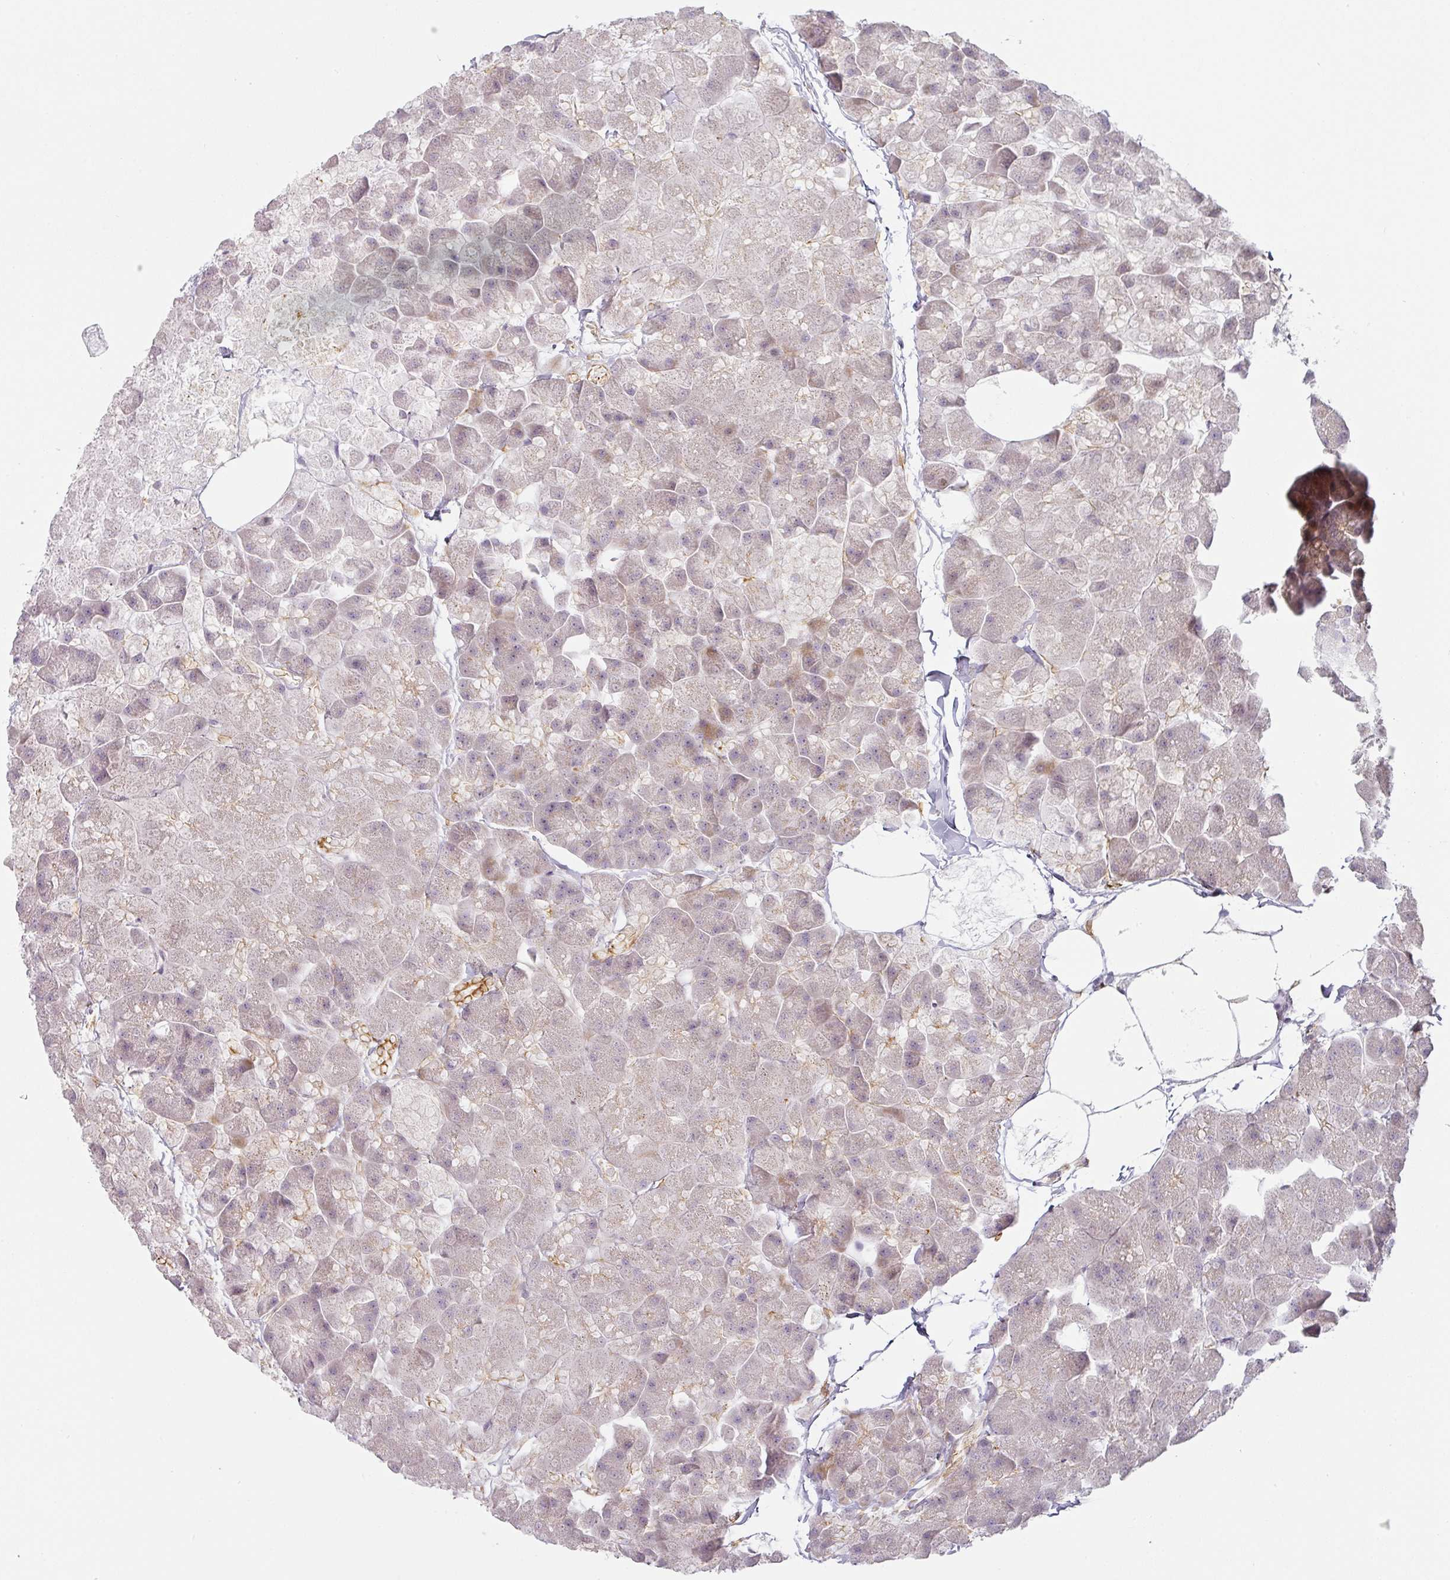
{"staining": {"intensity": "moderate", "quantity": "<25%", "location": "cytoplasmic/membranous"}, "tissue": "pancreas", "cell_type": "Exocrine glandular cells", "image_type": "normal", "snomed": [{"axis": "morphology", "description": "Normal tissue, NOS"}, {"axis": "topography", "description": "Pancreas"}], "caption": "An immunohistochemistry (IHC) photomicrograph of benign tissue is shown. Protein staining in brown highlights moderate cytoplasmic/membranous positivity in pancreas within exocrine glandular cells.", "gene": "ATP8B2", "patient": {"sex": "male", "age": 35}}